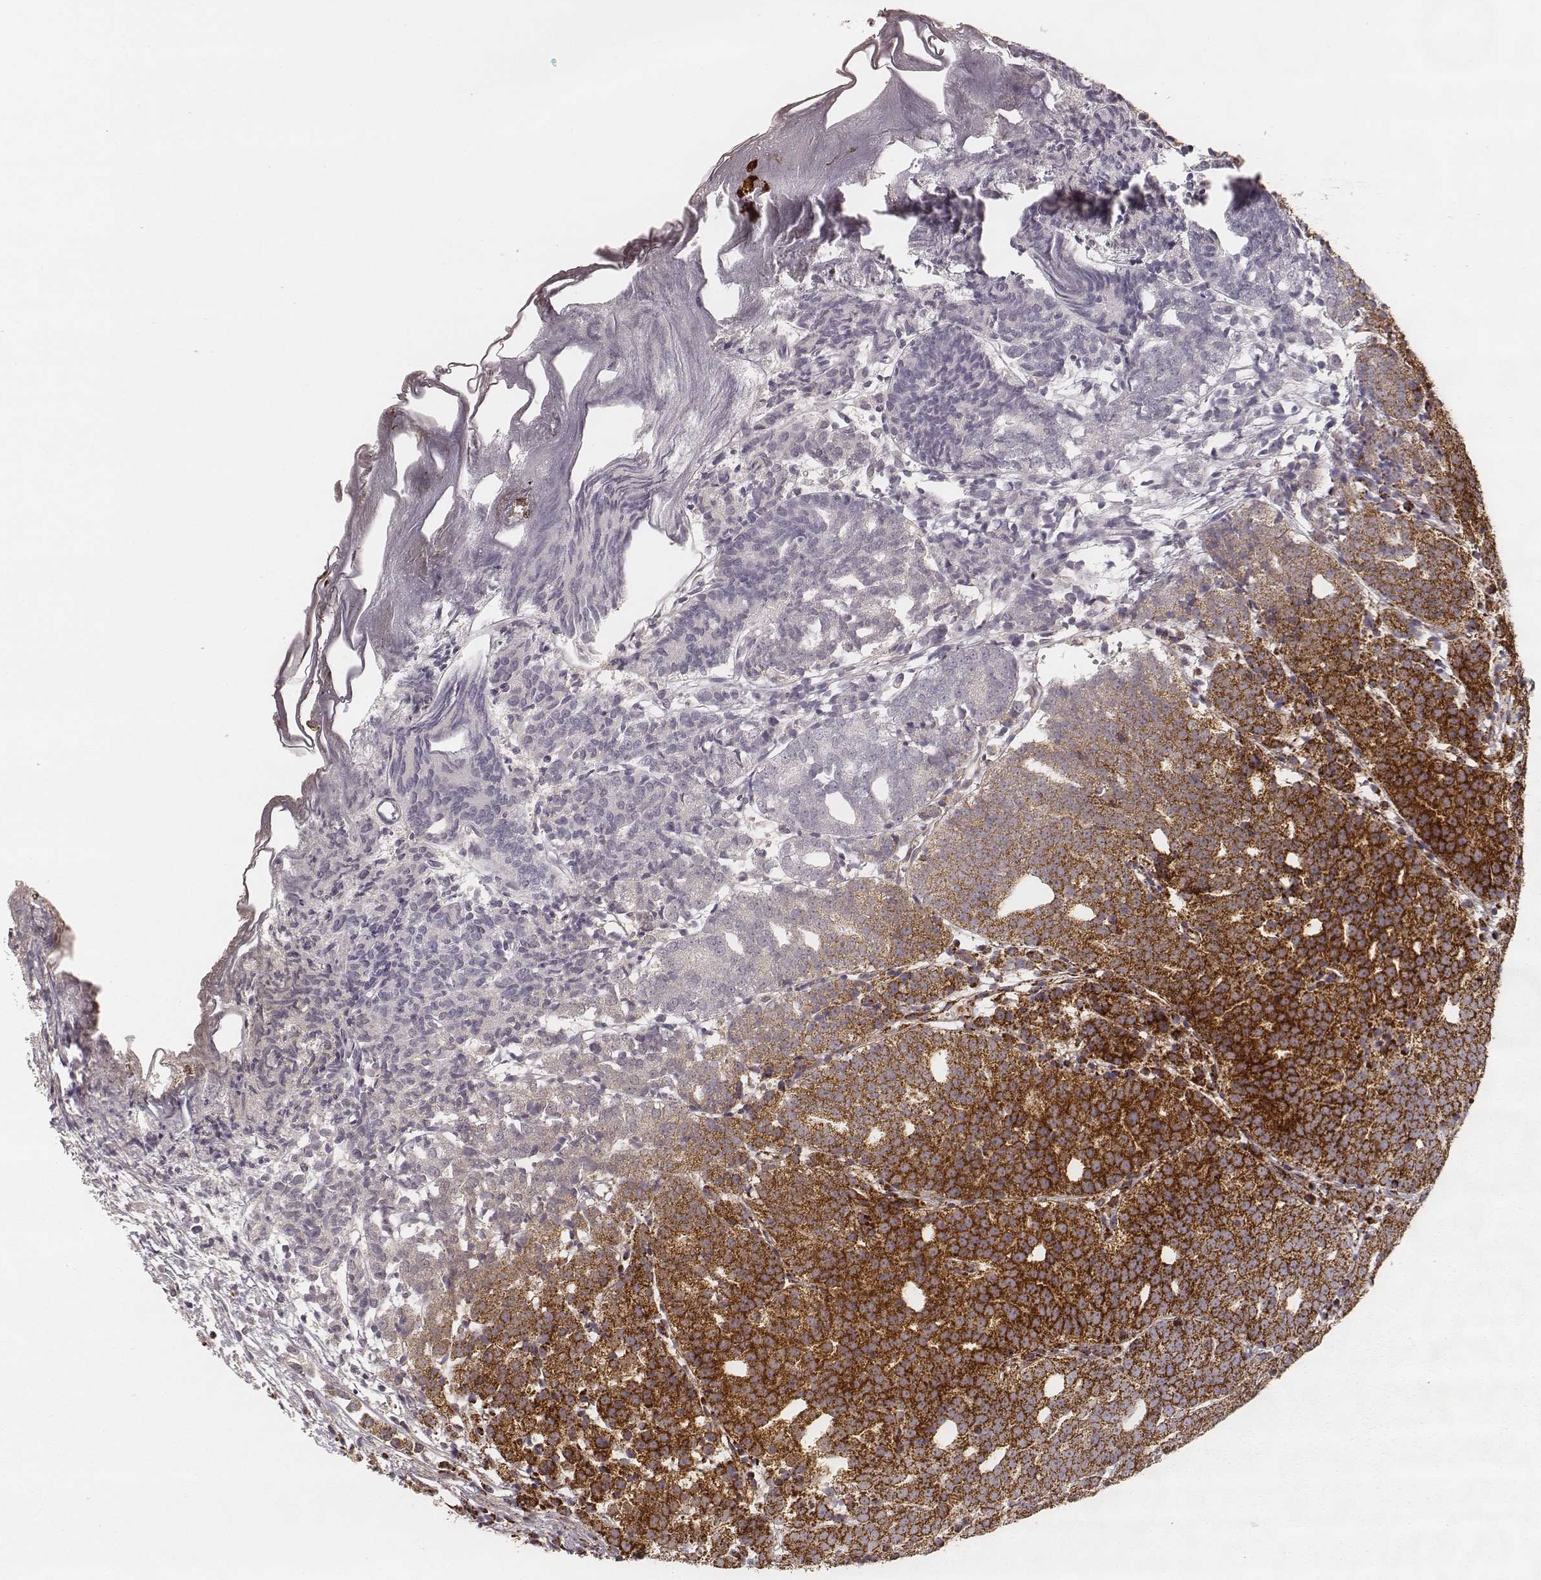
{"staining": {"intensity": "strong", "quantity": ">75%", "location": "cytoplasmic/membranous"}, "tissue": "prostate cancer", "cell_type": "Tumor cells", "image_type": "cancer", "snomed": [{"axis": "morphology", "description": "Adenocarcinoma, High grade"}, {"axis": "topography", "description": "Prostate"}], "caption": "Protein staining reveals strong cytoplasmic/membranous expression in about >75% of tumor cells in adenocarcinoma (high-grade) (prostate).", "gene": "CS", "patient": {"sex": "male", "age": 53}}